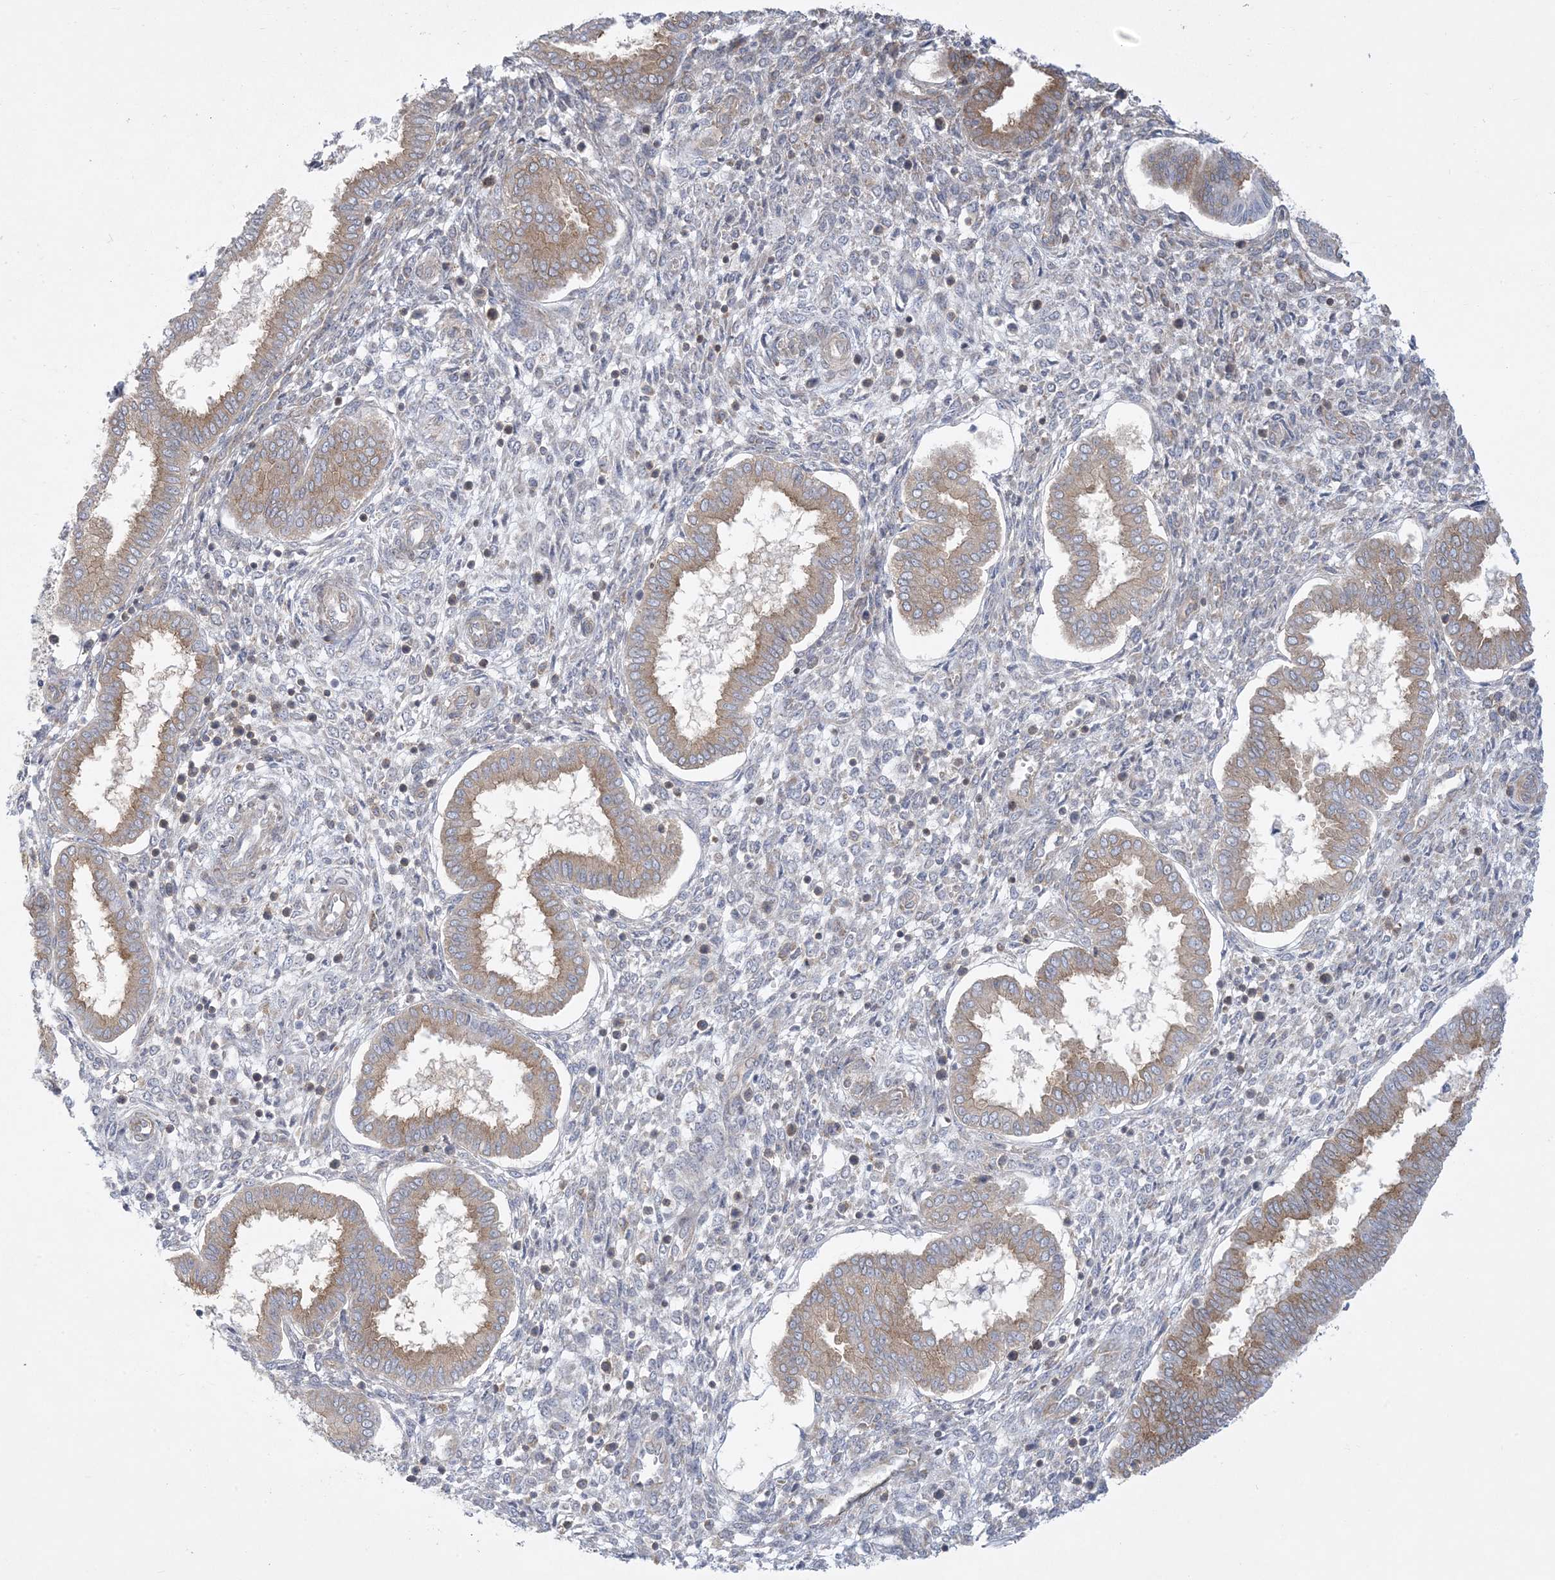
{"staining": {"intensity": "negative", "quantity": "none", "location": "none"}, "tissue": "endometrium", "cell_type": "Cells in endometrial stroma", "image_type": "normal", "snomed": [{"axis": "morphology", "description": "Normal tissue, NOS"}, {"axis": "topography", "description": "Endometrium"}], "caption": "Histopathology image shows no significant protein expression in cells in endometrial stroma of normal endometrium. (IHC, brightfield microscopy, high magnification).", "gene": "SLAMF9", "patient": {"sex": "female", "age": 24}}